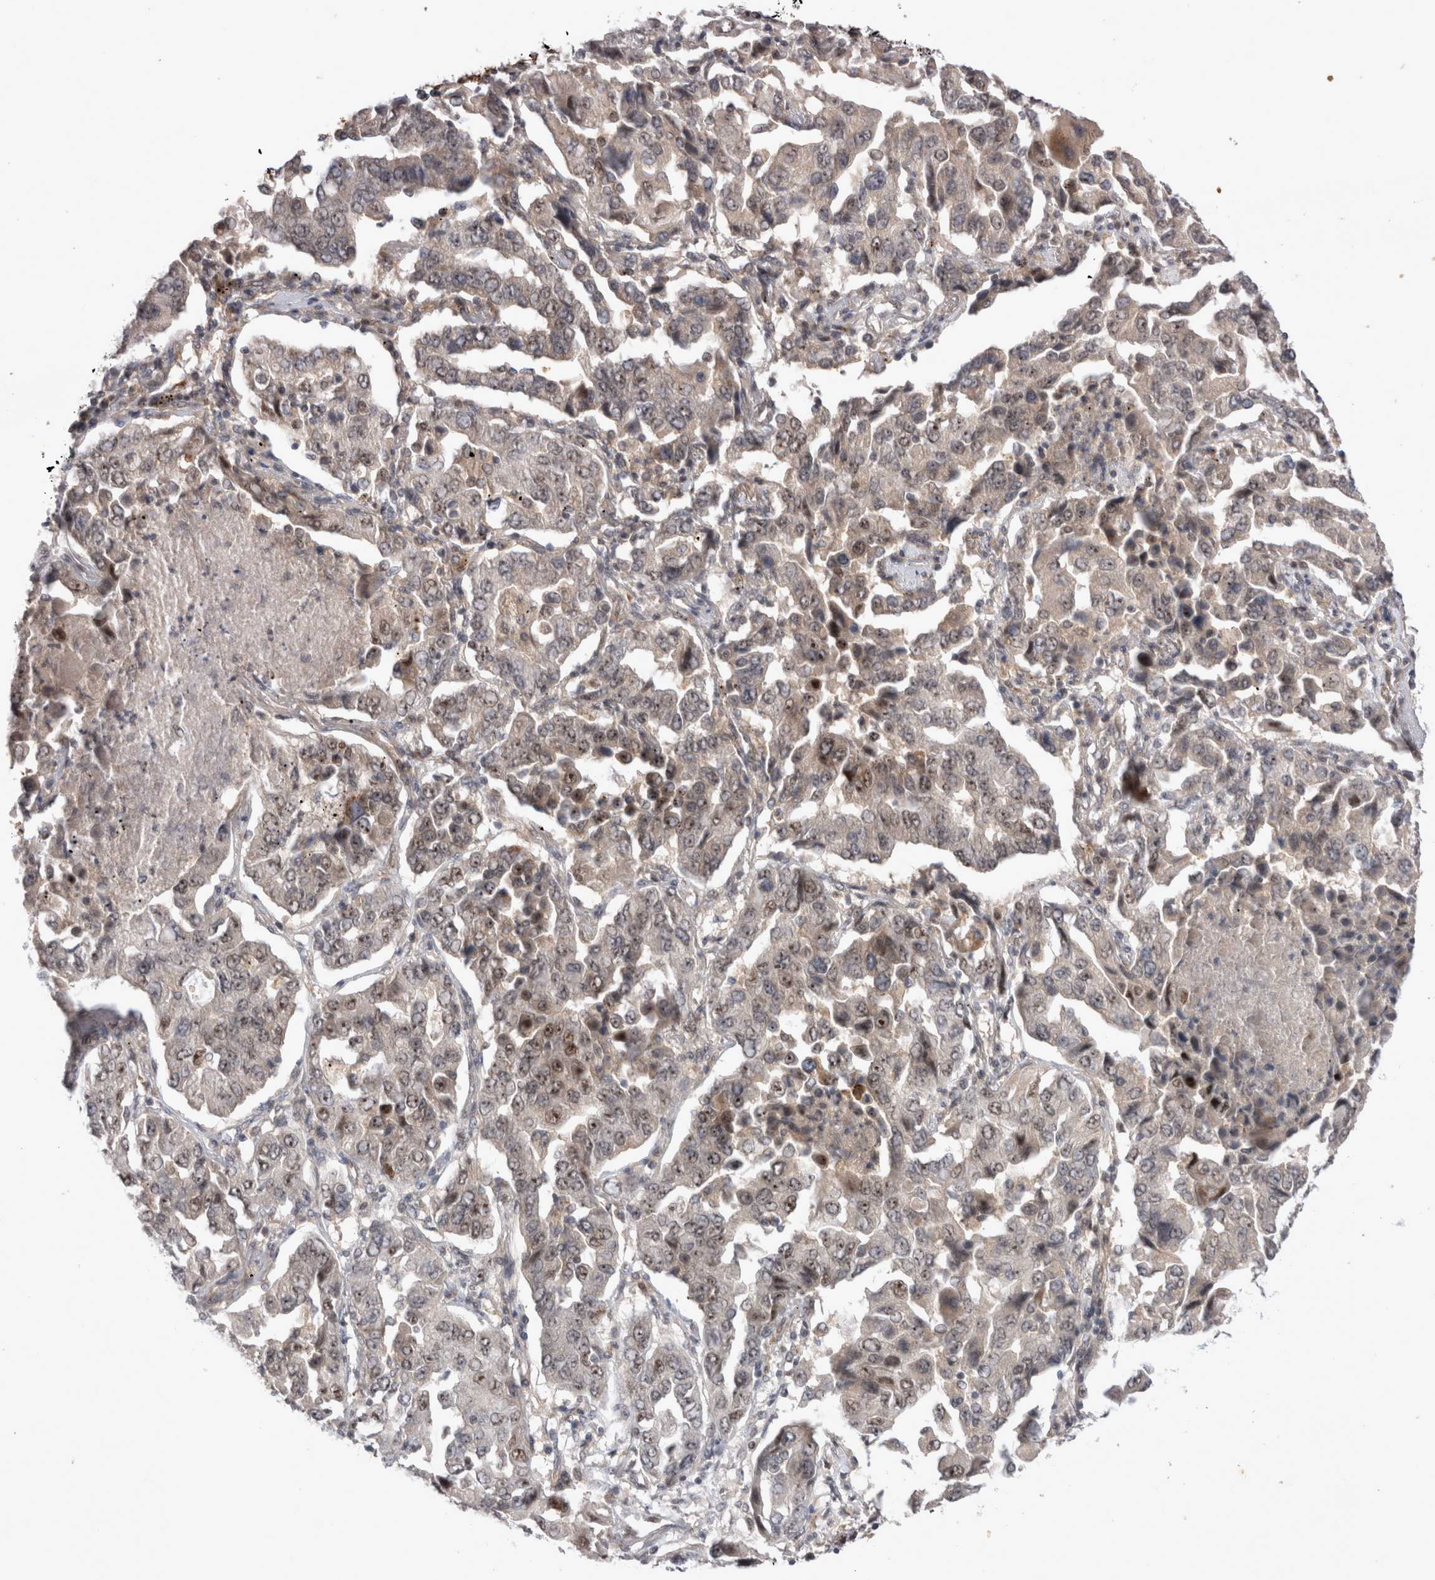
{"staining": {"intensity": "moderate", "quantity": ">75%", "location": "nuclear"}, "tissue": "lung cancer", "cell_type": "Tumor cells", "image_type": "cancer", "snomed": [{"axis": "morphology", "description": "Adenocarcinoma, NOS"}, {"axis": "topography", "description": "Lung"}], "caption": "Moderate nuclear expression for a protein is present in approximately >75% of tumor cells of lung adenocarcinoma using immunohistochemistry (IHC).", "gene": "STK11", "patient": {"sex": "female", "age": 65}}